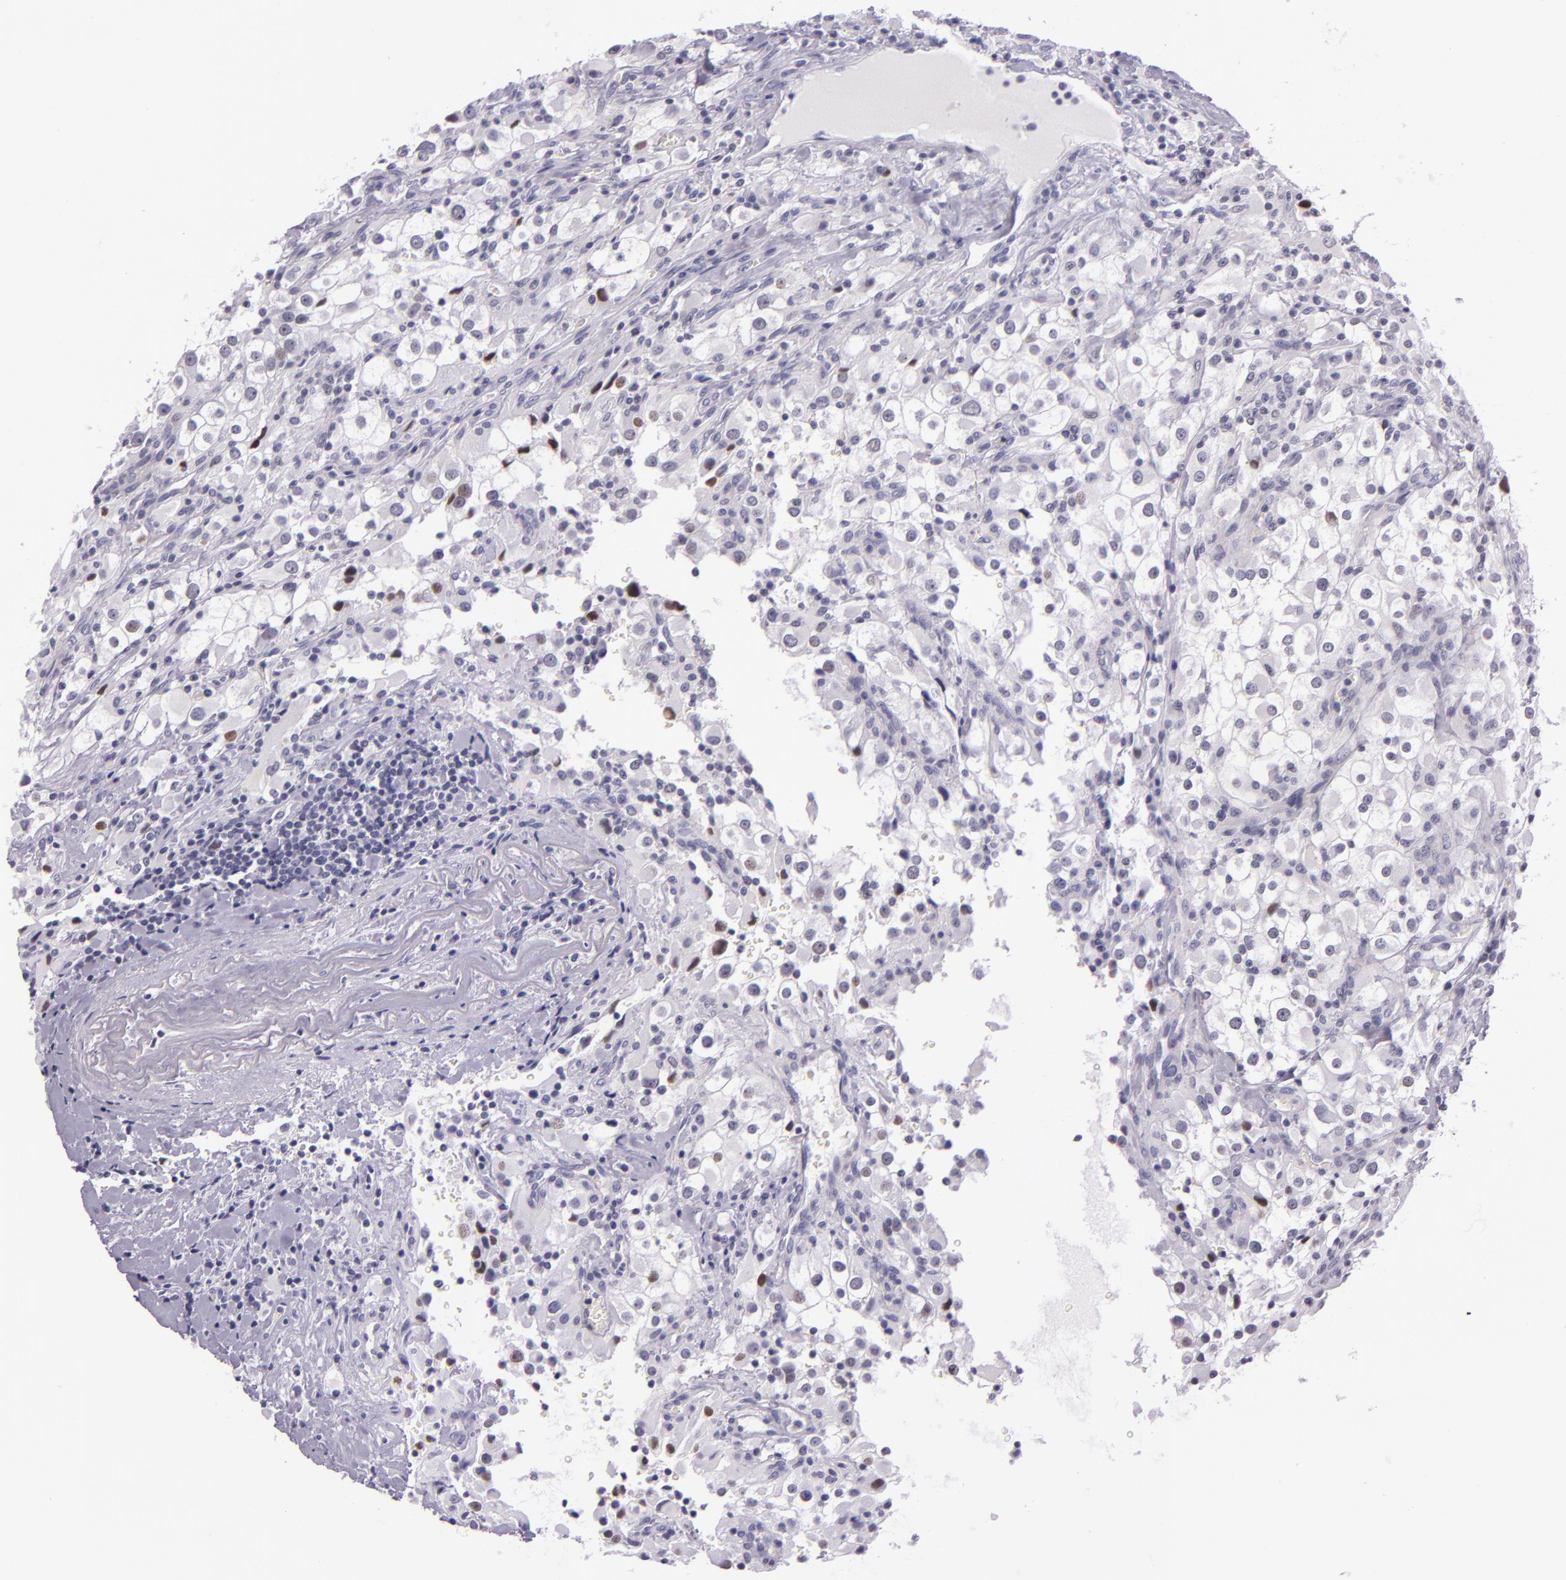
{"staining": {"intensity": "negative", "quantity": "none", "location": "none"}, "tissue": "renal cancer", "cell_type": "Tumor cells", "image_type": "cancer", "snomed": [{"axis": "morphology", "description": "Adenocarcinoma, NOS"}, {"axis": "topography", "description": "Kidney"}], "caption": "Immunohistochemical staining of adenocarcinoma (renal) reveals no significant positivity in tumor cells.", "gene": "HSP90AA1", "patient": {"sex": "female", "age": 52}}